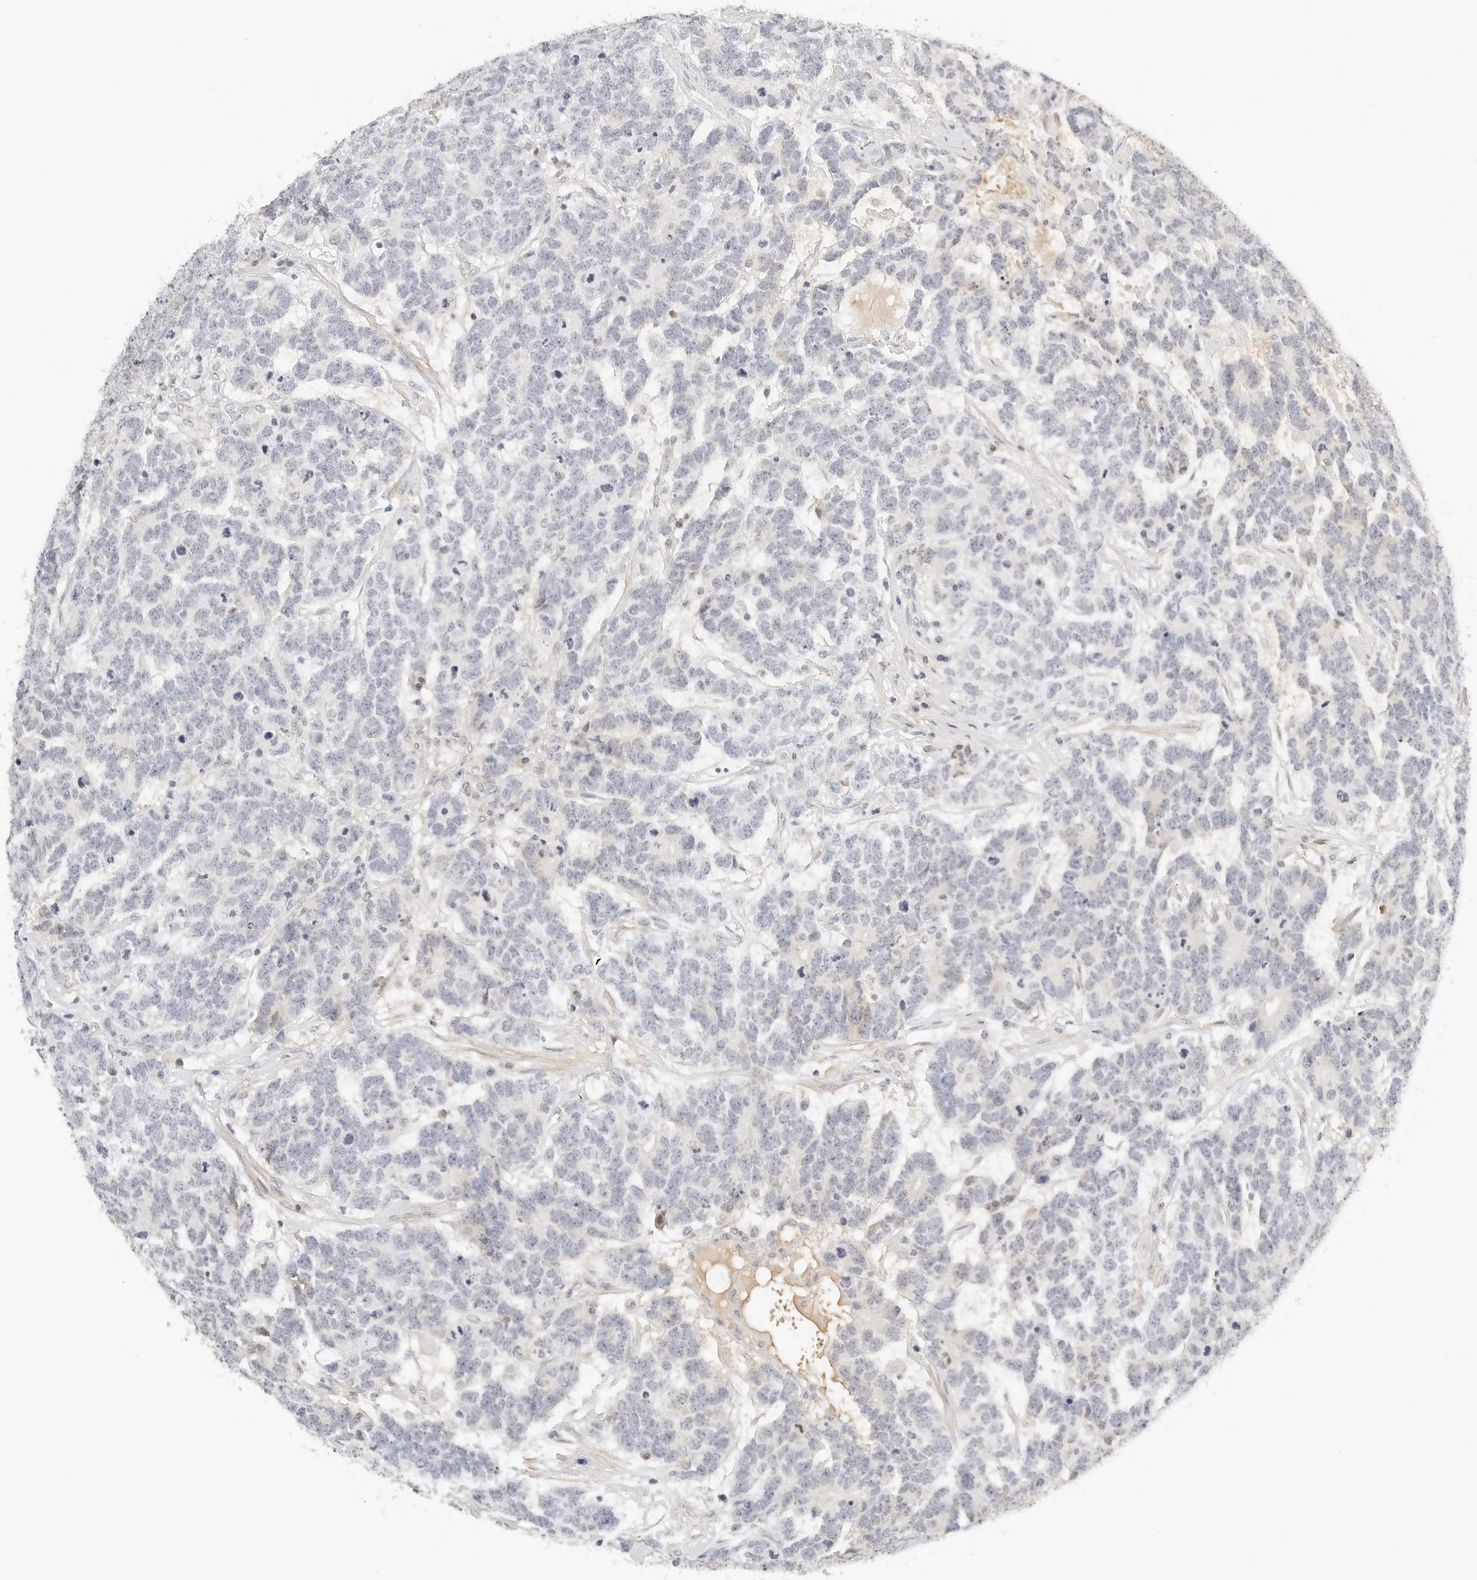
{"staining": {"intensity": "negative", "quantity": "none", "location": "none"}, "tissue": "testis cancer", "cell_type": "Tumor cells", "image_type": "cancer", "snomed": [{"axis": "morphology", "description": "Carcinoma, Embryonal, NOS"}, {"axis": "topography", "description": "Testis"}], "caption": "Testis cancer was stained to show a protein in brown. There is no significant expression in tumor cells.", "gene": "PKDCC", "patient": {"sex": "male", "age": 26}}